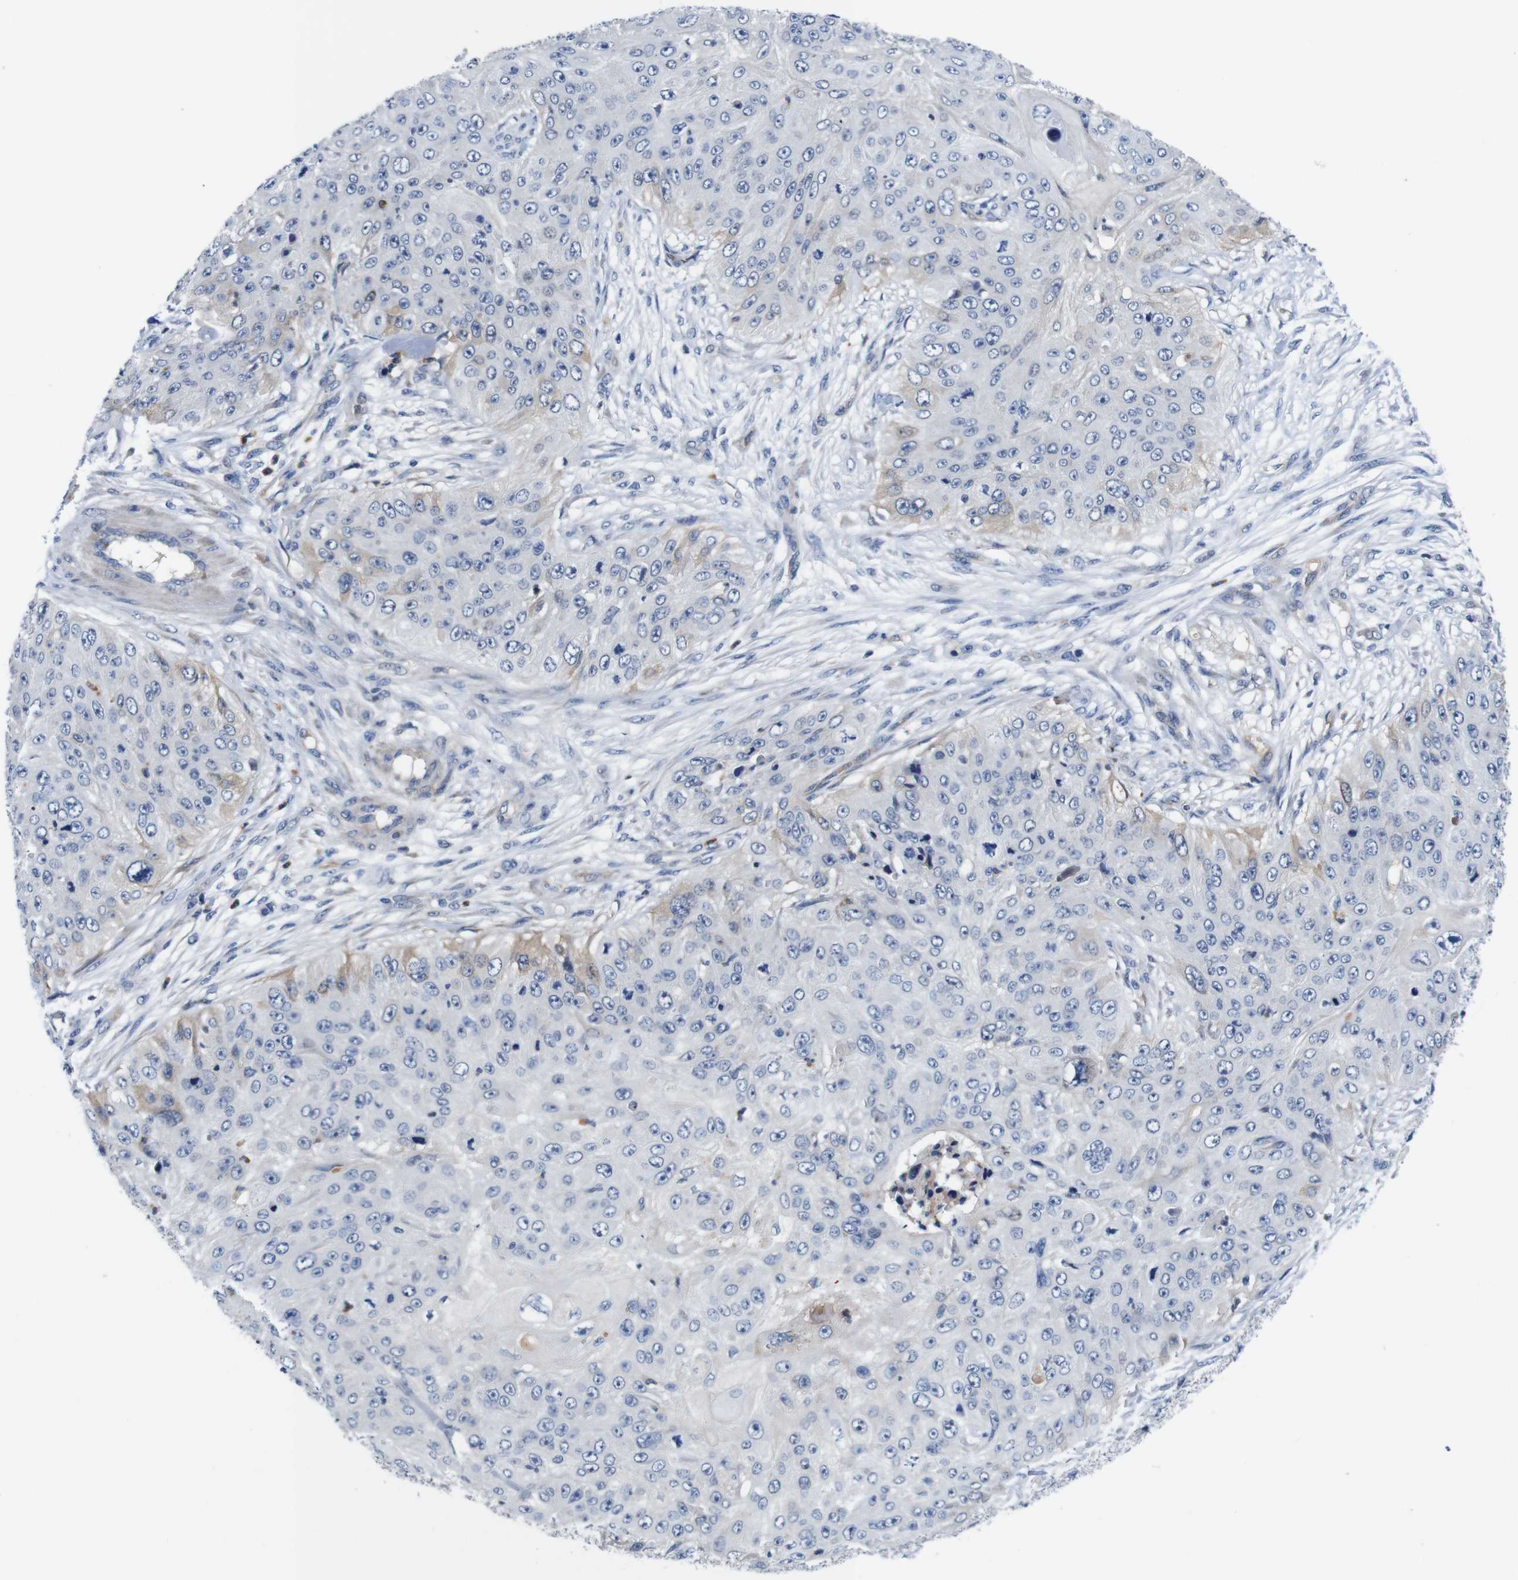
{"staining": {"intensity": "weak", "quantity": "<25%", "location": "cytoplasmic/membranous"}, "tissue": "skin cancer", "cell_type": "Tumor cells", "image_type": "cancer", "snomed": [{"axis": "morphology", "description": "Squamous cell carcinoma, NOS"}, {"axis": "topography", "description": "Skin"}], "caption": "The image shows no staining of tumor cells in skin squamous cell carcinoma.", "gene": "C1RL", "patient": {"sex": "female", "age": 80}}